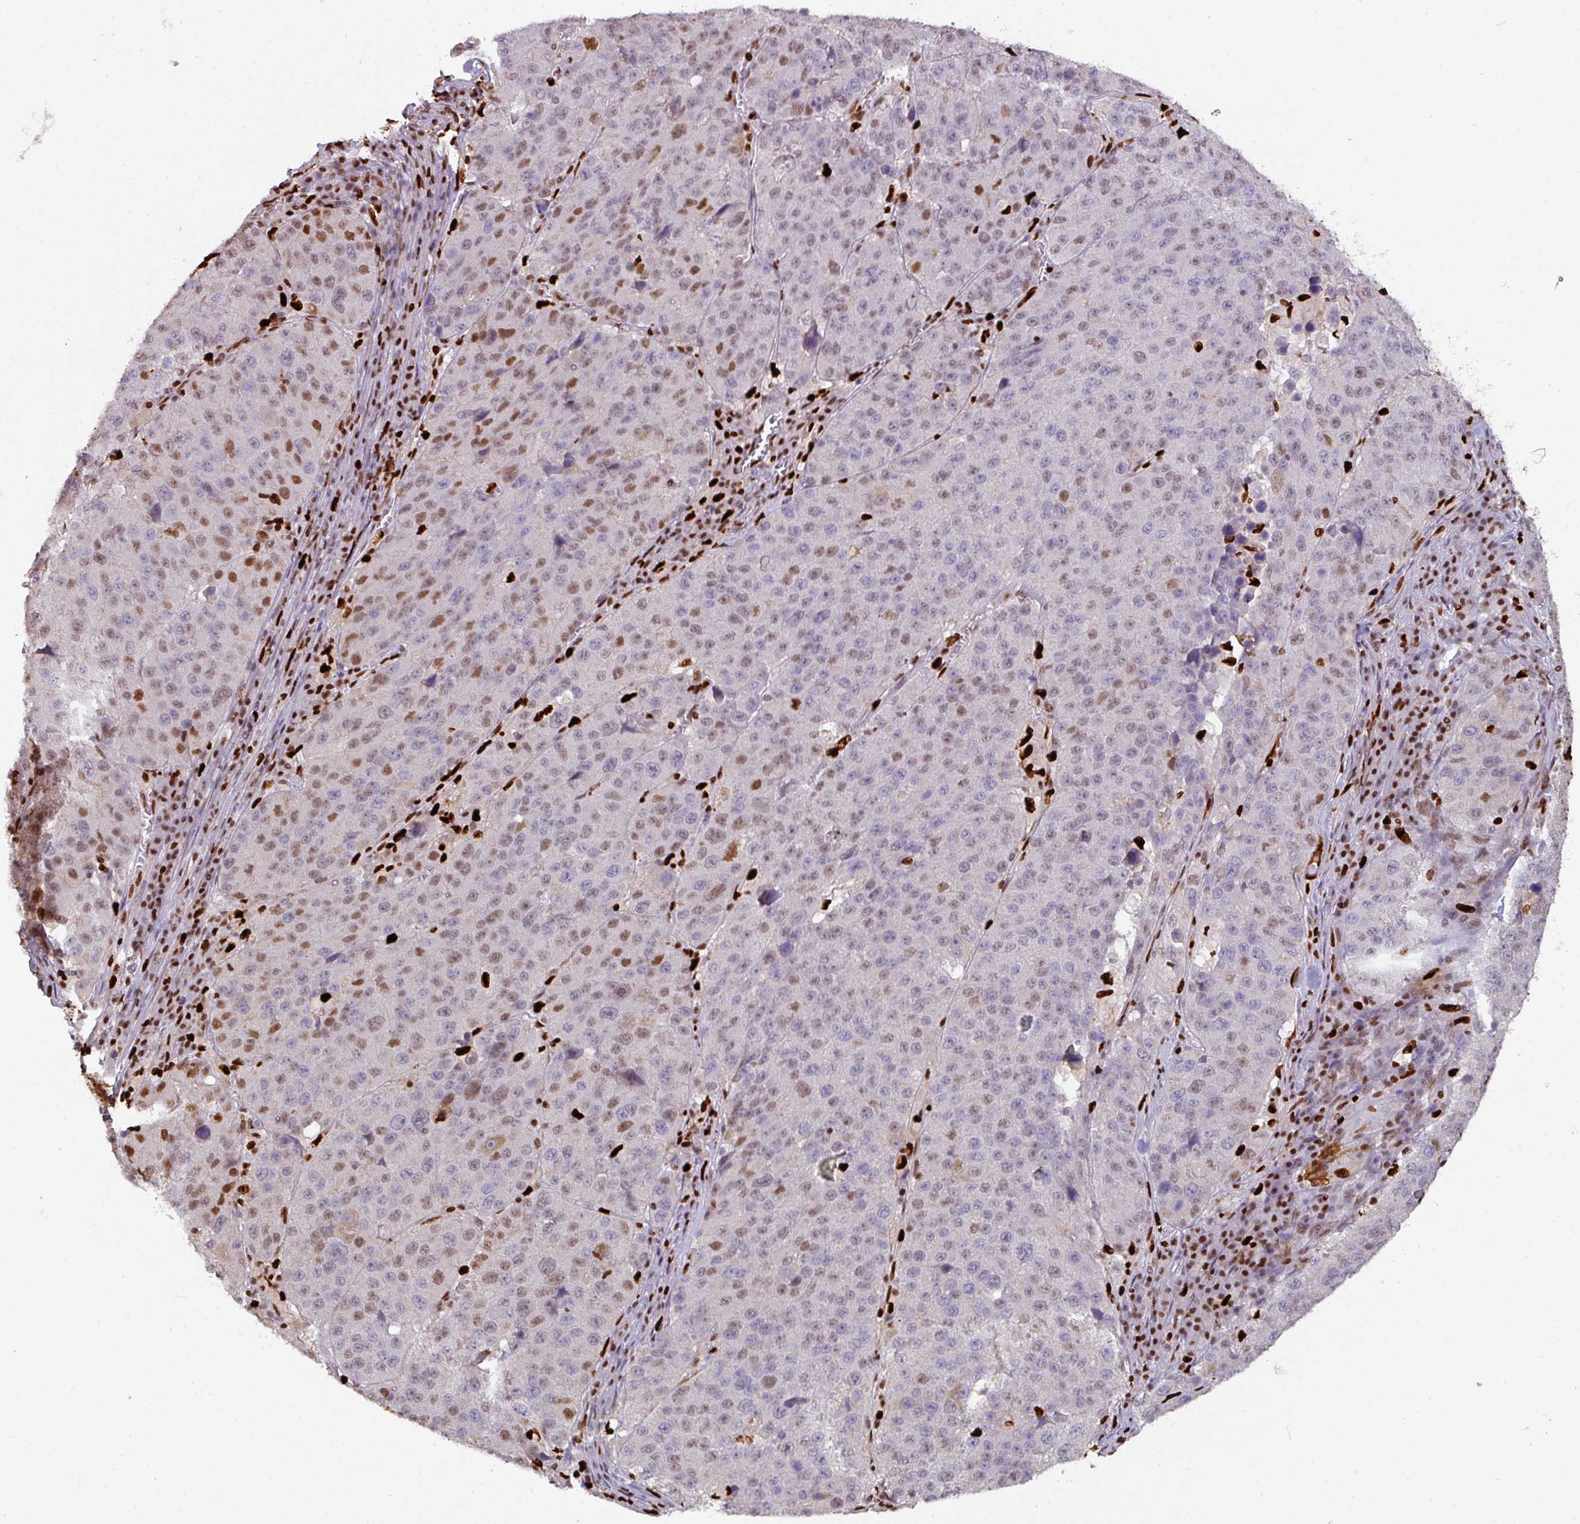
{"staining": {"intensity": "moderate", "quantity": "<25%", "location": "nuclear"}, "tissue": "stomach cancer", "cell_type": "Tumor cells", "image_type": "cancer", "snomed": [{"axis": "morphology", "description": "Adenocarcinoma, NOS"}, {"axis": "topography", "description": "Stomach"}], "caption": "A photomicrograph of stomach cancer stained for a protein exhibits moderate nuclear brown staining in tumor cells.", "gene": "SAMHD1", "patient": {"sex": "male", "age": 71}}